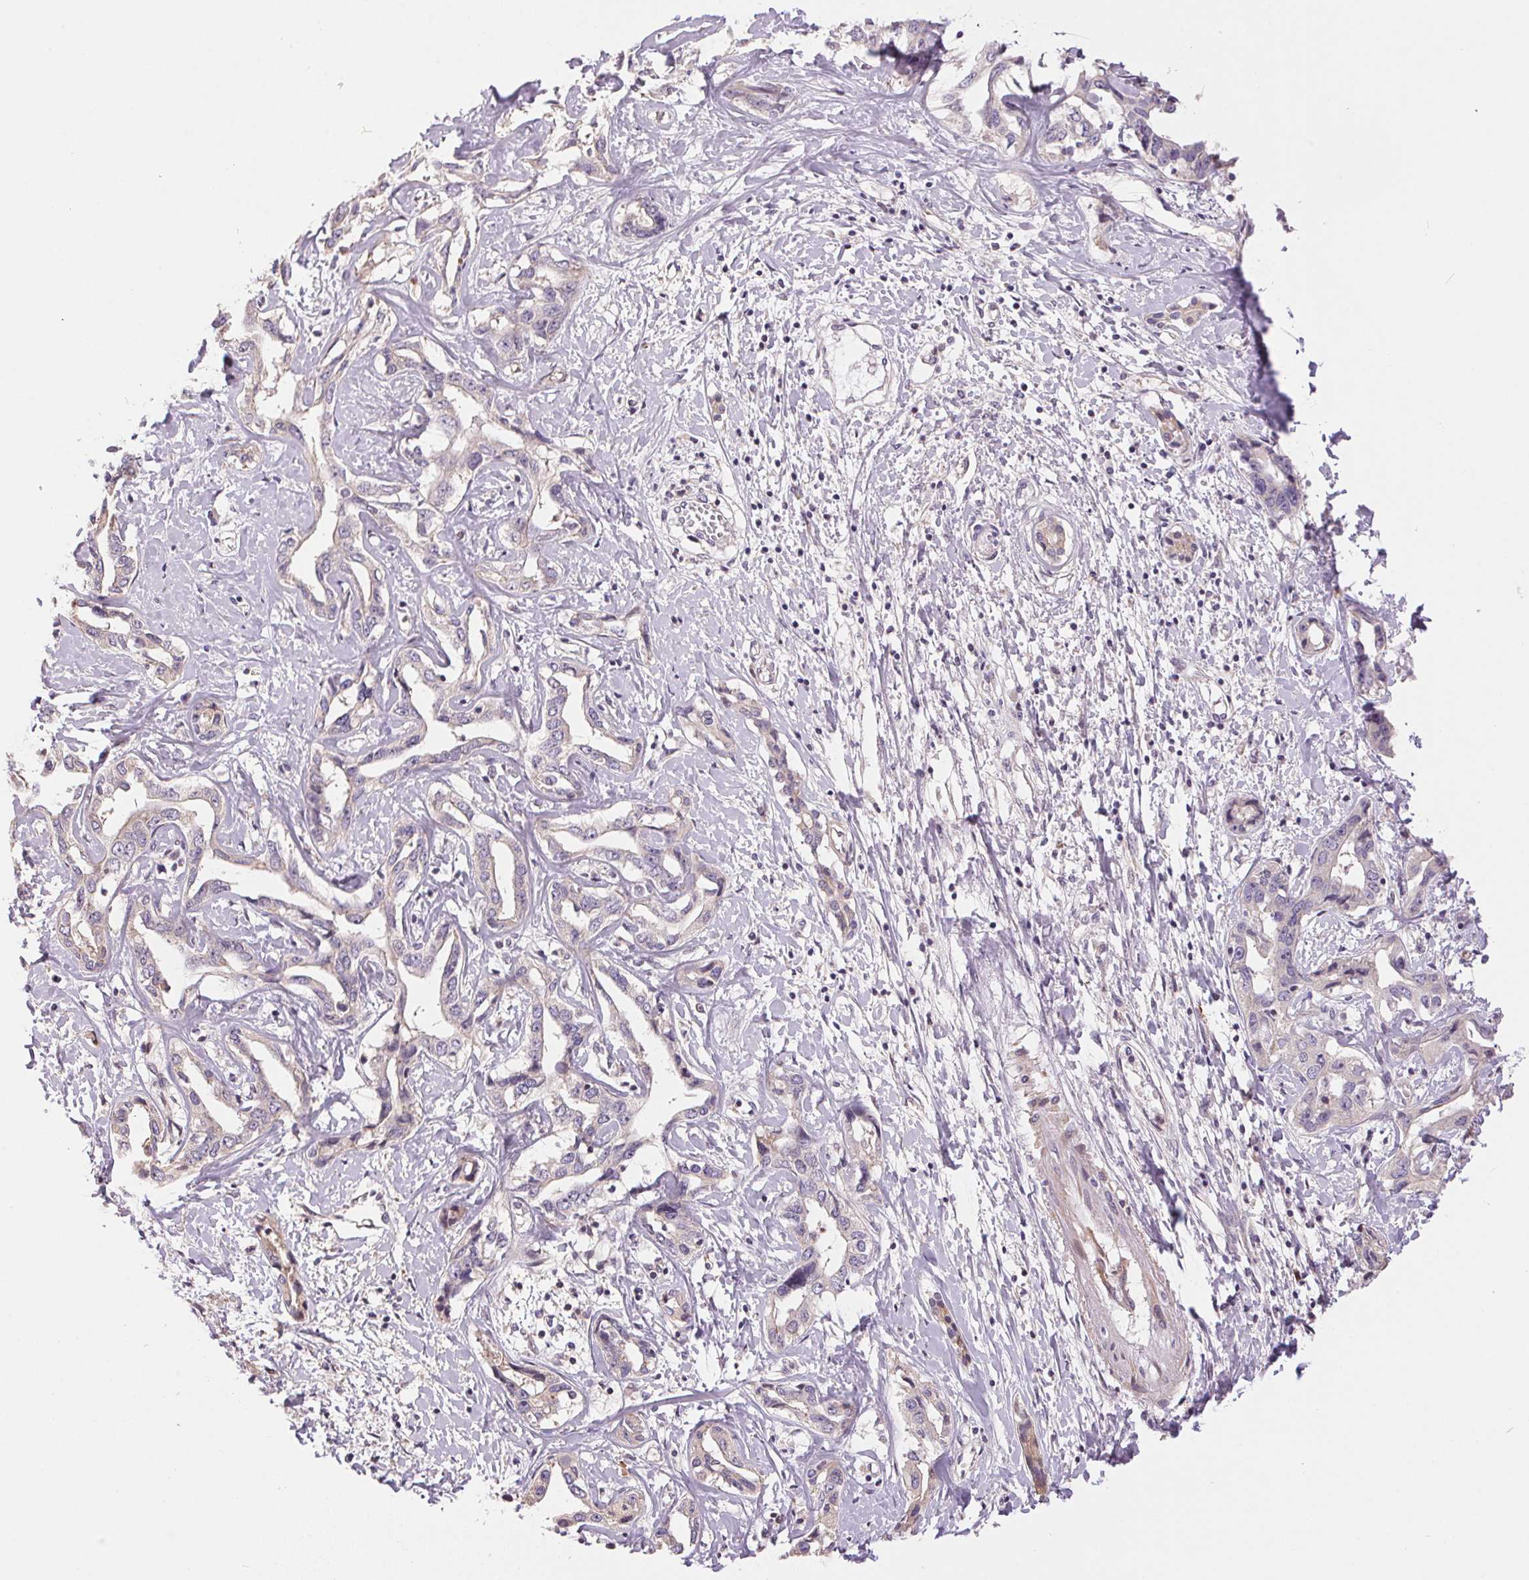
{"staining": {"intensity": "negative", "quantity": "none", "location": "none"}, "tissue": "liver cancer", "cell_type": "Tumor cells", "image_type": "cancer", "snomed": [{"axis": "morphology", "description": "Cholangiocarcinoma"}, {"axis": "topography", "description": "Liver"}], "caption": "Photomicrograph shows no significant protein staining in tumor cells of liver cancer (cholangiocarcinoma).", "gene": "UNC13B", "patient": {"sex": "male", "age": 59}}